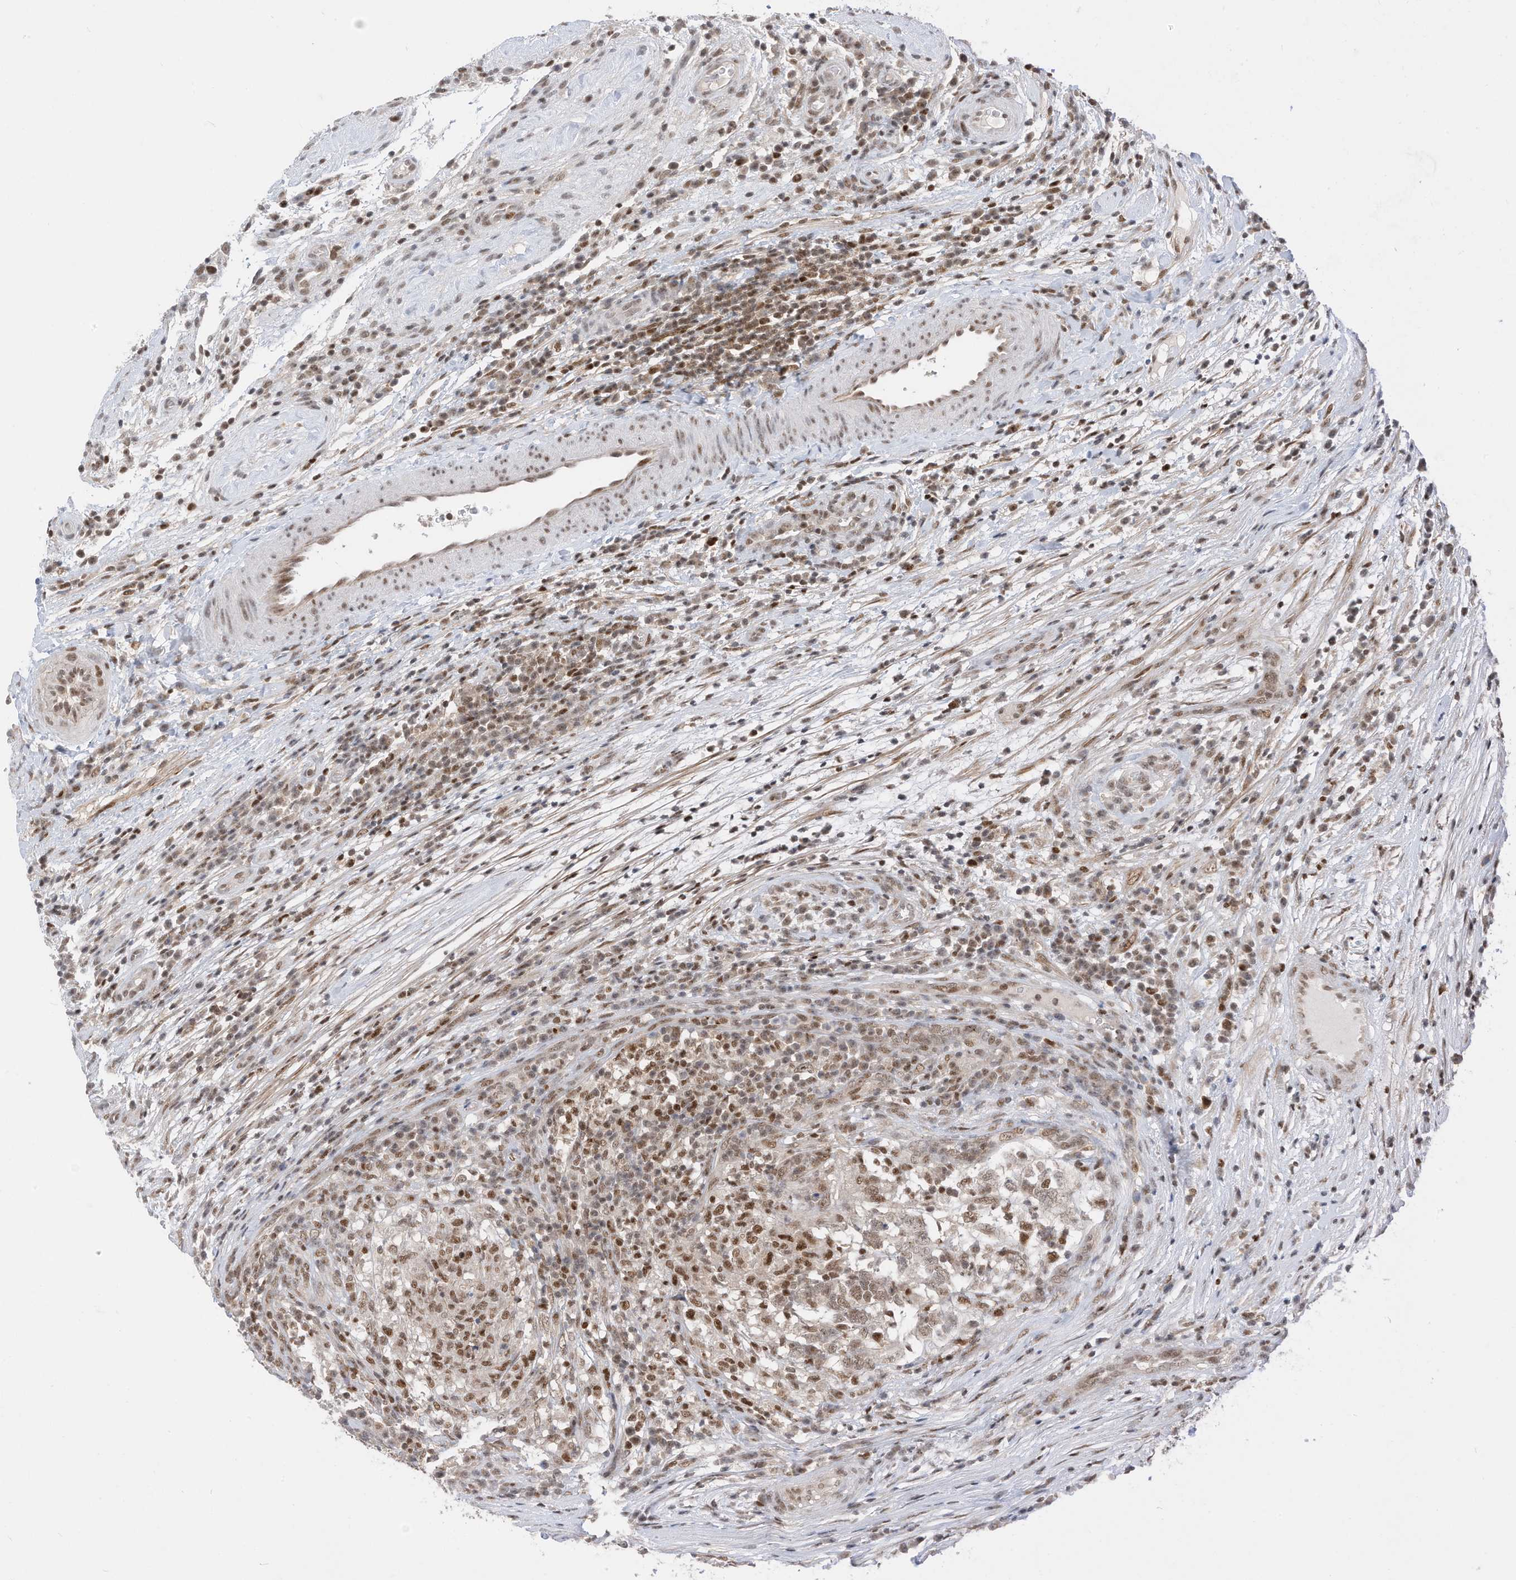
{"staining": {"intensity": "moderate", "quantity": "25%-75%", "location": "nuclear"}, "tissue": "testis cancer", "cell_type": "Tumor cells", "image_type": "cancer", "snomed": [{"axis": "morphology", "description": "Carcinoma, Embryonal, NOS"}, {"axis": "topography", "description": "Testis"}], "caption": "Testis cancer (embryonal carcinoma) was stained to show a protein in brown. There is medium levels of moderate nuclear staining in about 25%-75% of tumor cells.", "gene": "OGT", "patient": {"sex": "male", "age": 26}}